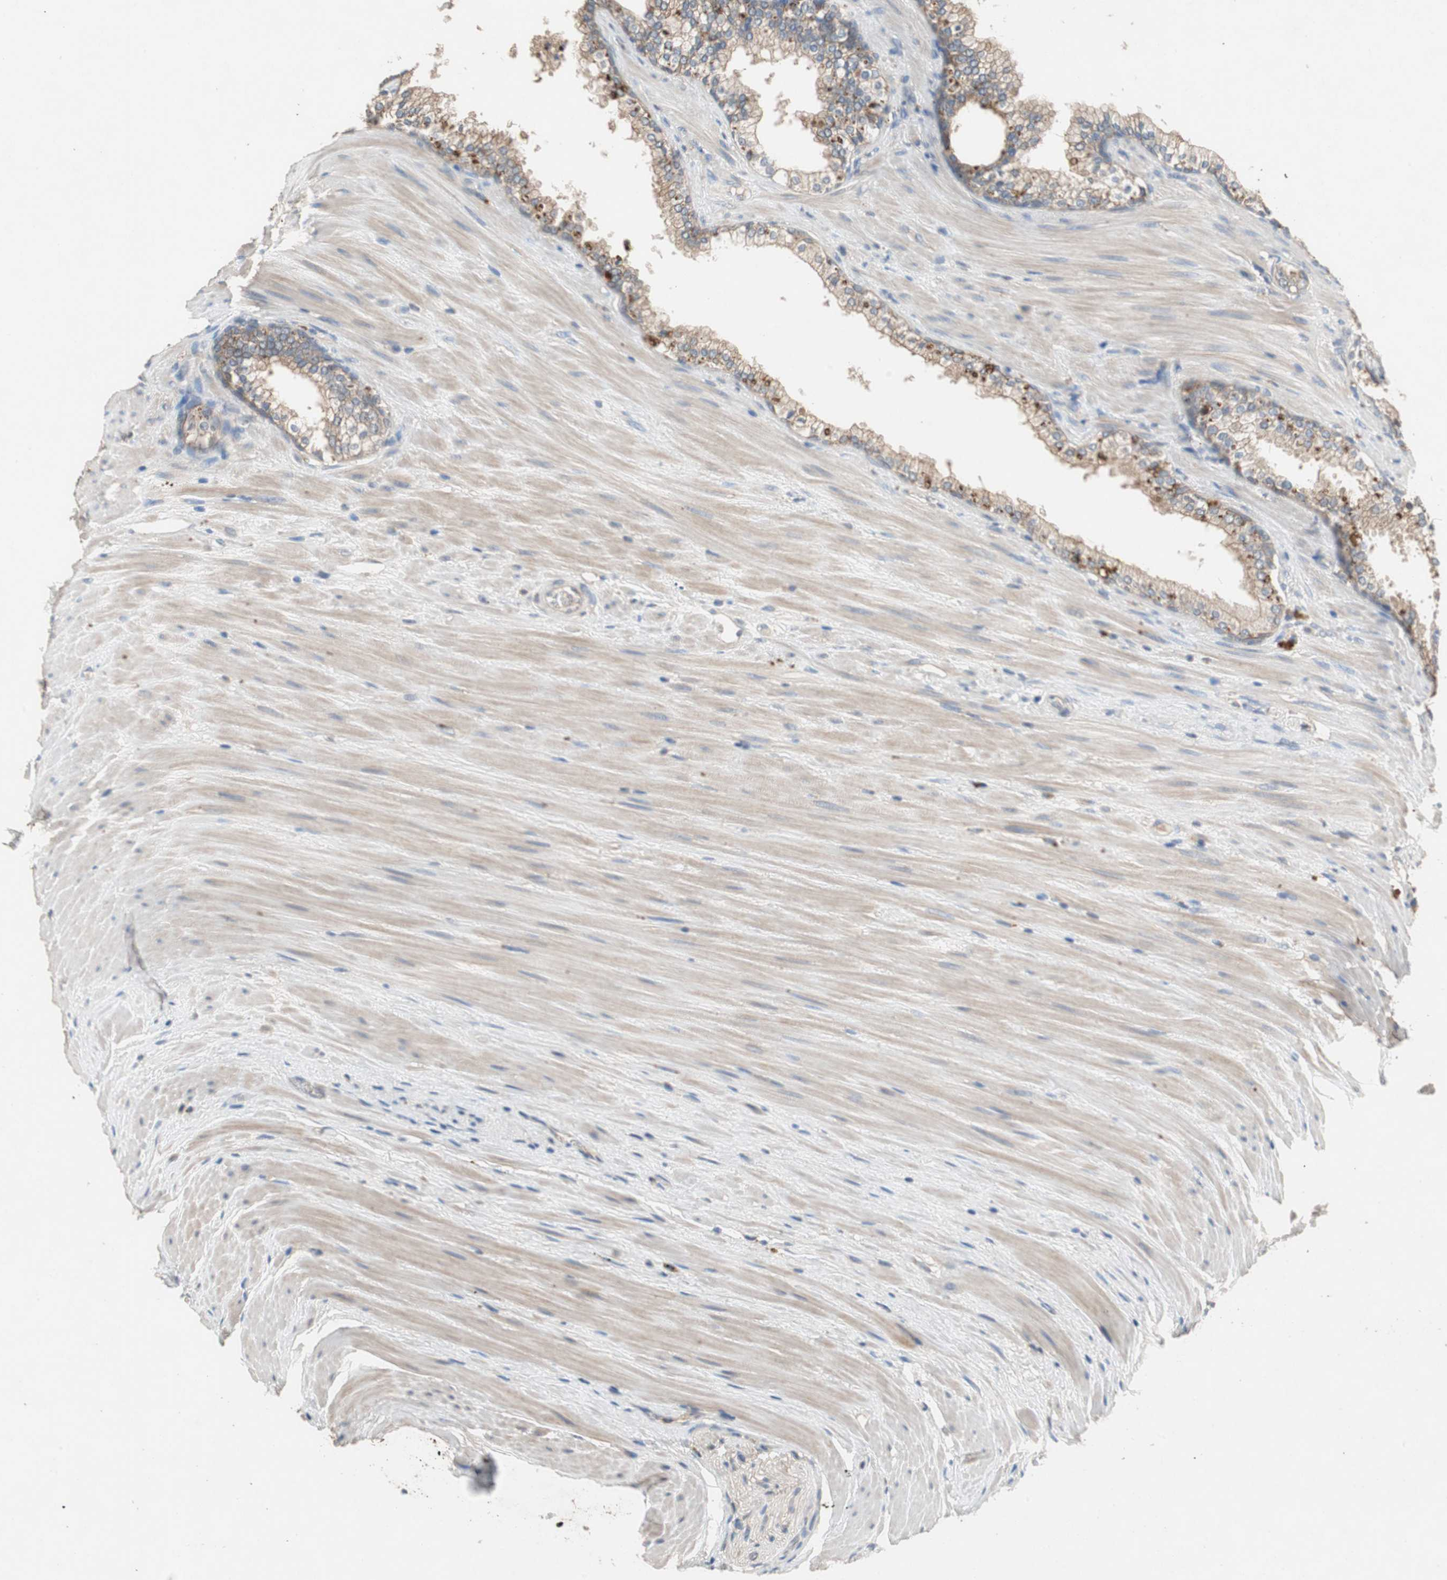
{"staining": {"intensity": "moderate", "quantity": ">75%", "location": "cytoplasmic/membranous"}, "tissue": "prostate cancer", "cell_type": "Tumor cells", "image_type": "cancer", "snomed": [{"axis": "morphology", "description": "Adenocarcinoma, Low grade"}, {"axis": "topography", "description": "Prostate"}], "caption": "Protein expression analysis of human adenocarcinoma (low-grade) (prostate) reveals moderate cytoplasmic/membranous positivity in about >75% of tumor cells.", "gene": "ADAP1", "patient": {"sex": "male", "age": 58}}